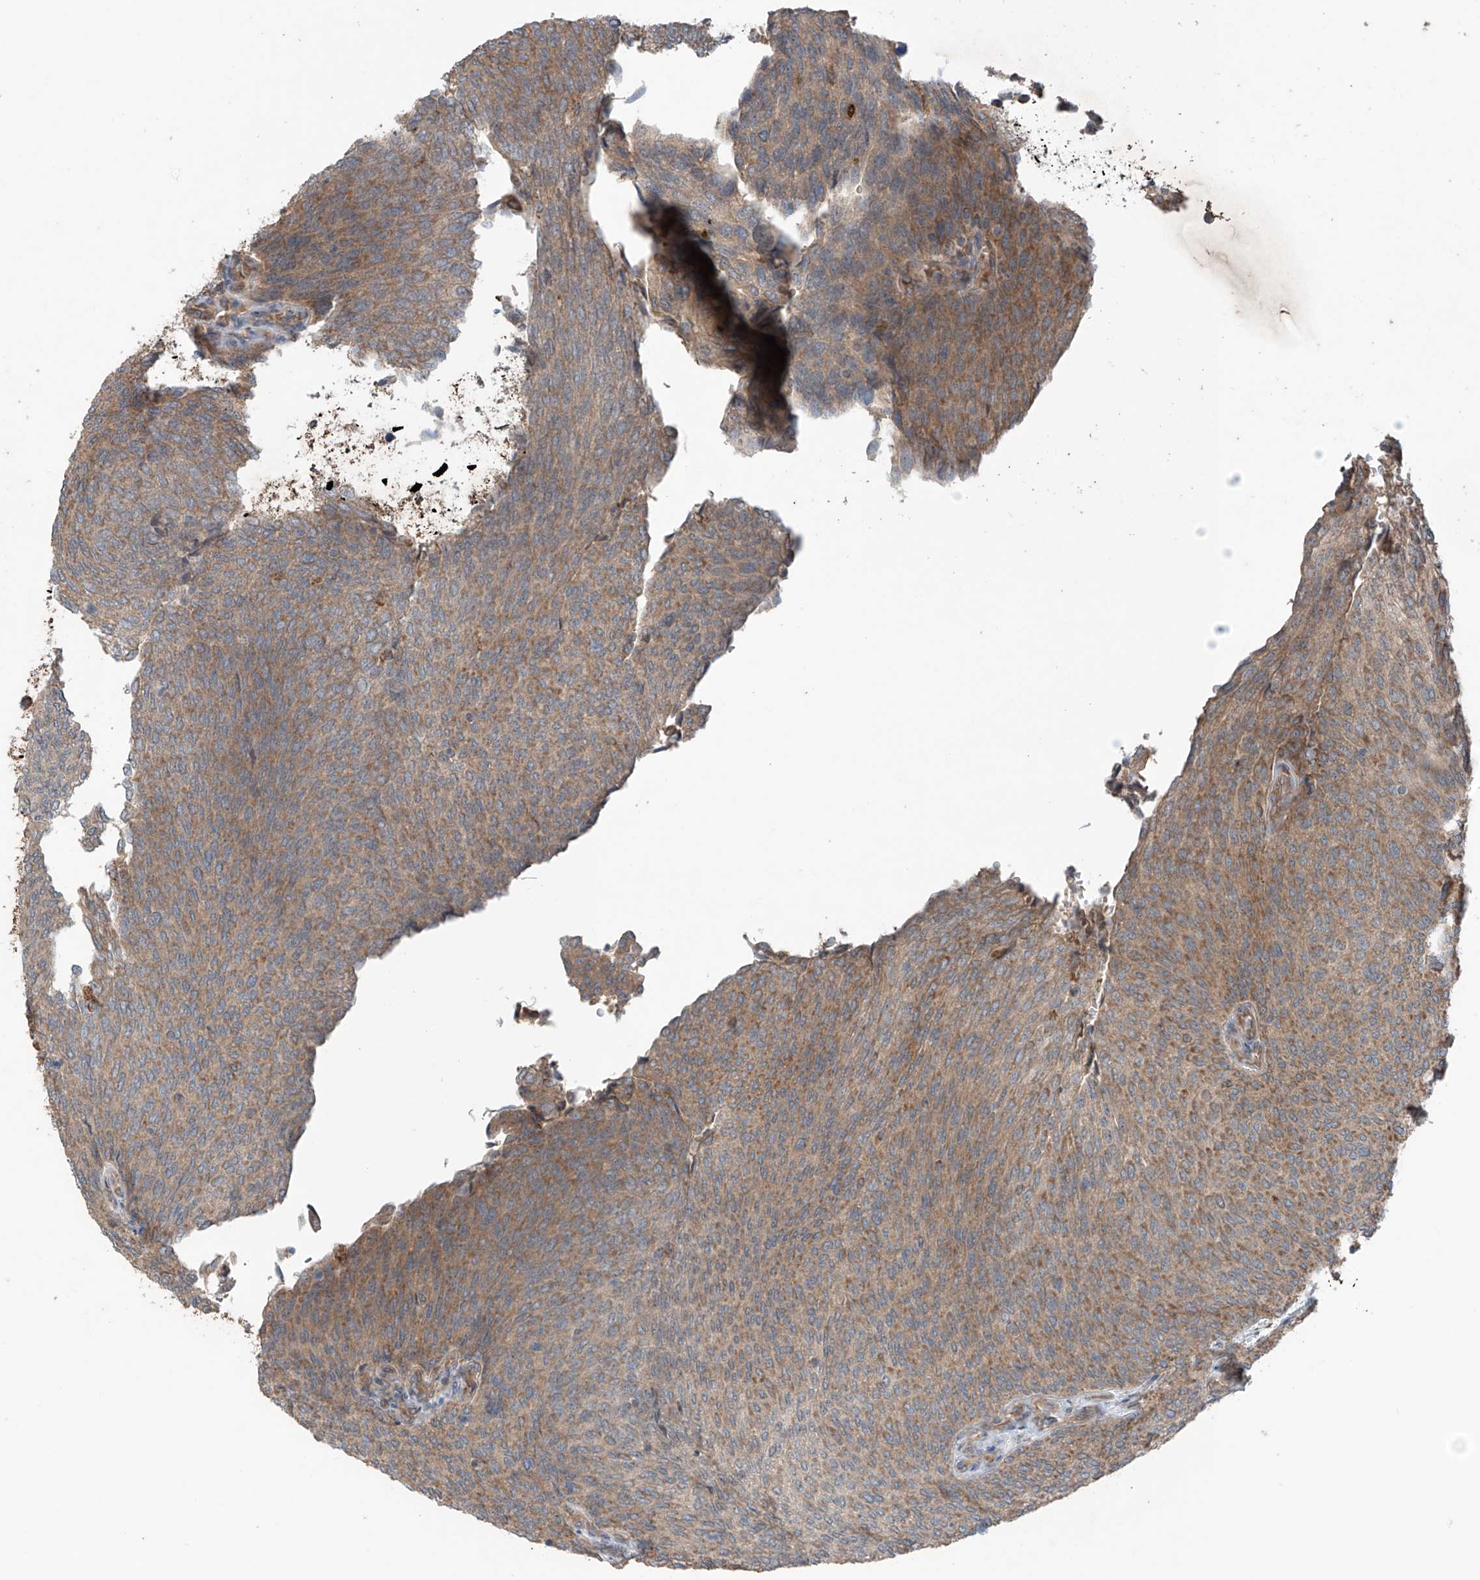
{"staining": {"intensity": "weak", "quantity": ">75%", "location": "cytoplasmic/membranous"}, "tissue": "urothelial cancer", "cell_type": "Tumor cells", "image_type": "cancer", "snomed": [{"axis": "morphology", "description": "Urothelial carcinoma, Low grade"}, {"axis": "topography", "description": "Urinary bladder"}], "caption": "Low-grade urothelial carcinoma stained with a brown dye exhibits weak cytoplasmic/membranous positive expression in approximately >75% of tumor cells.", "gene": "SAMD3", "patient": {"sex": "female", "age": 79}}